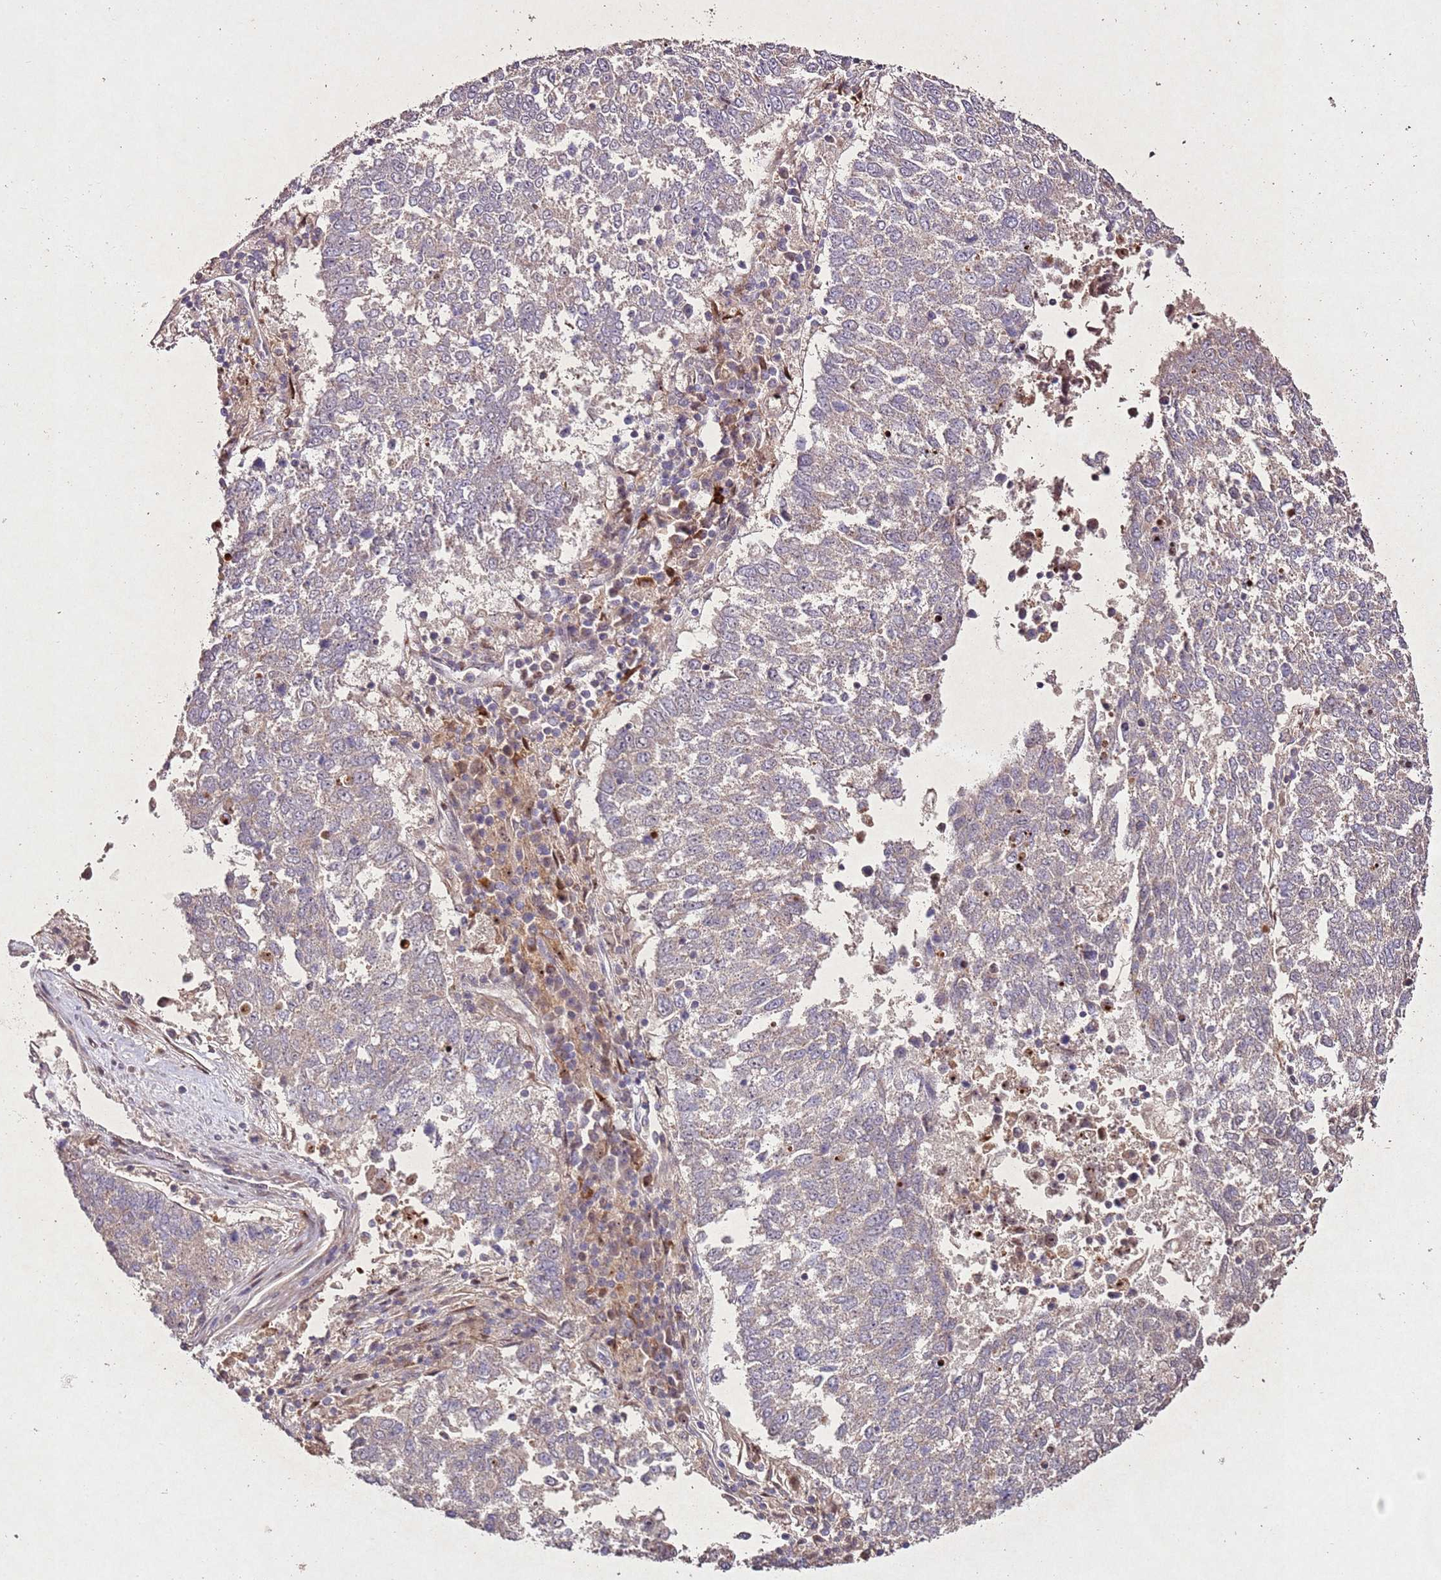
{"staining": {"intensity": "negative", "quantity": "none", "location": "none"}, "tissue": "lung cancer", "cell_type": "Tumor cells", "image_type": "cancer", "snomed": [{"axis": "morphology", "description": "Squamous cell carcinoma, NOS"}, {"axis": "topography", "description": "Lung"}], "caption": "DAB (3,3'-diaminobenzidine) immunohistochemical staining of lung cancer reveals no significant expression in tumor cells. (DAB immunohistochemistry (IHC) with hematoxylin counter stain).", "gene": "PTMA", "patient": {"sex": "male", "age": 73}}